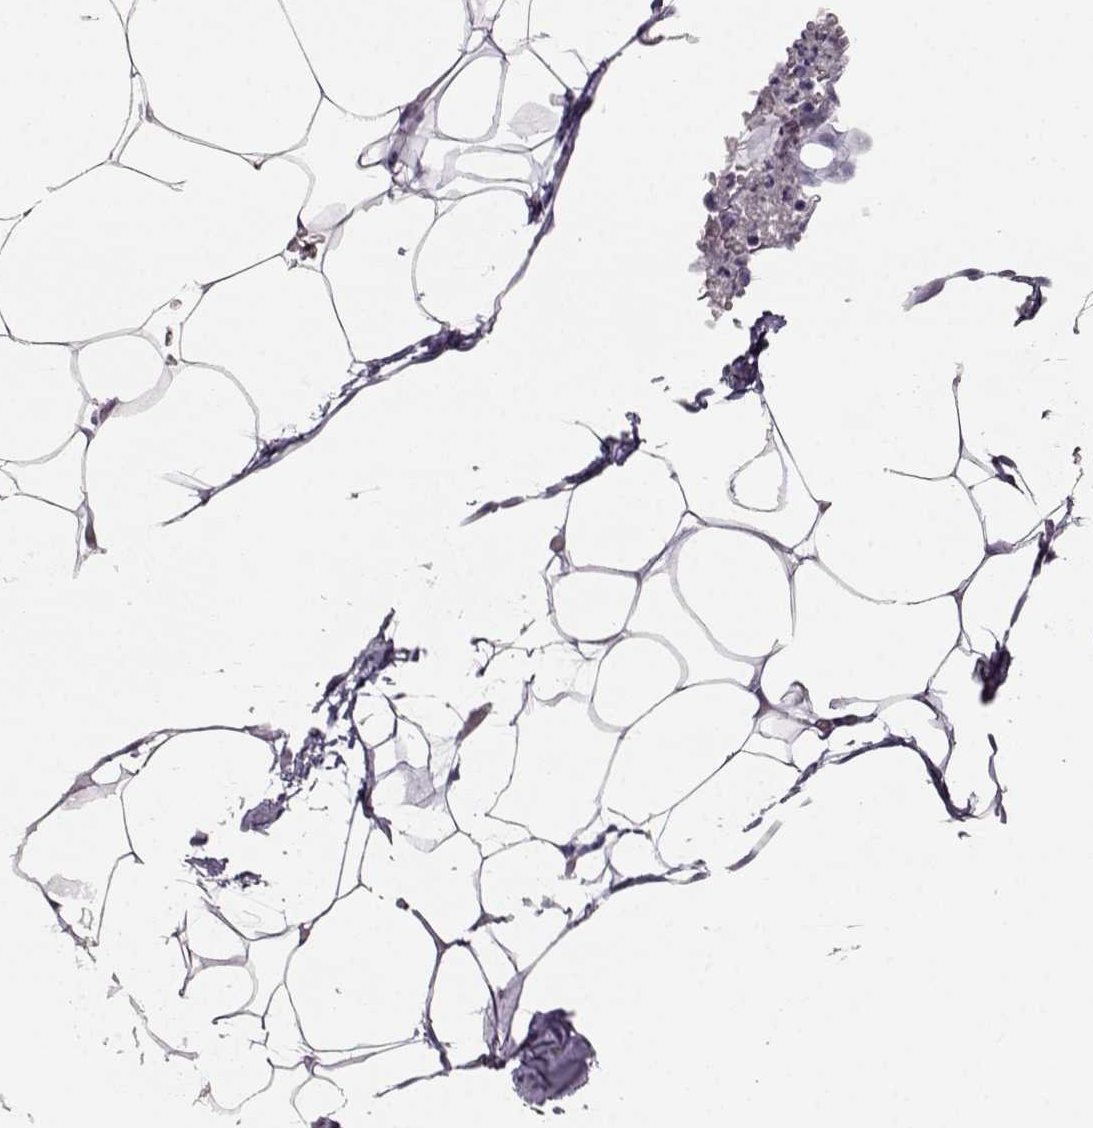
{"staining": {"intensity": "negative", "quantity": "none", "location": "none"}, "tissue": "adipose tissue", "cell_type": "Adipocytes", "image_type": "normal", "snomed": [{"axis": "morphology", "description": "Normal tissue, NOS"}, {"axis": "topography", "description": "Adipose tissue"}], "caption": "This is a micrograph of IHC staining of benign adipose tissue, which shows no positivity in adipocytes.", "gene": "CCL19", "patient": {"sex": "male", "age": 57}}